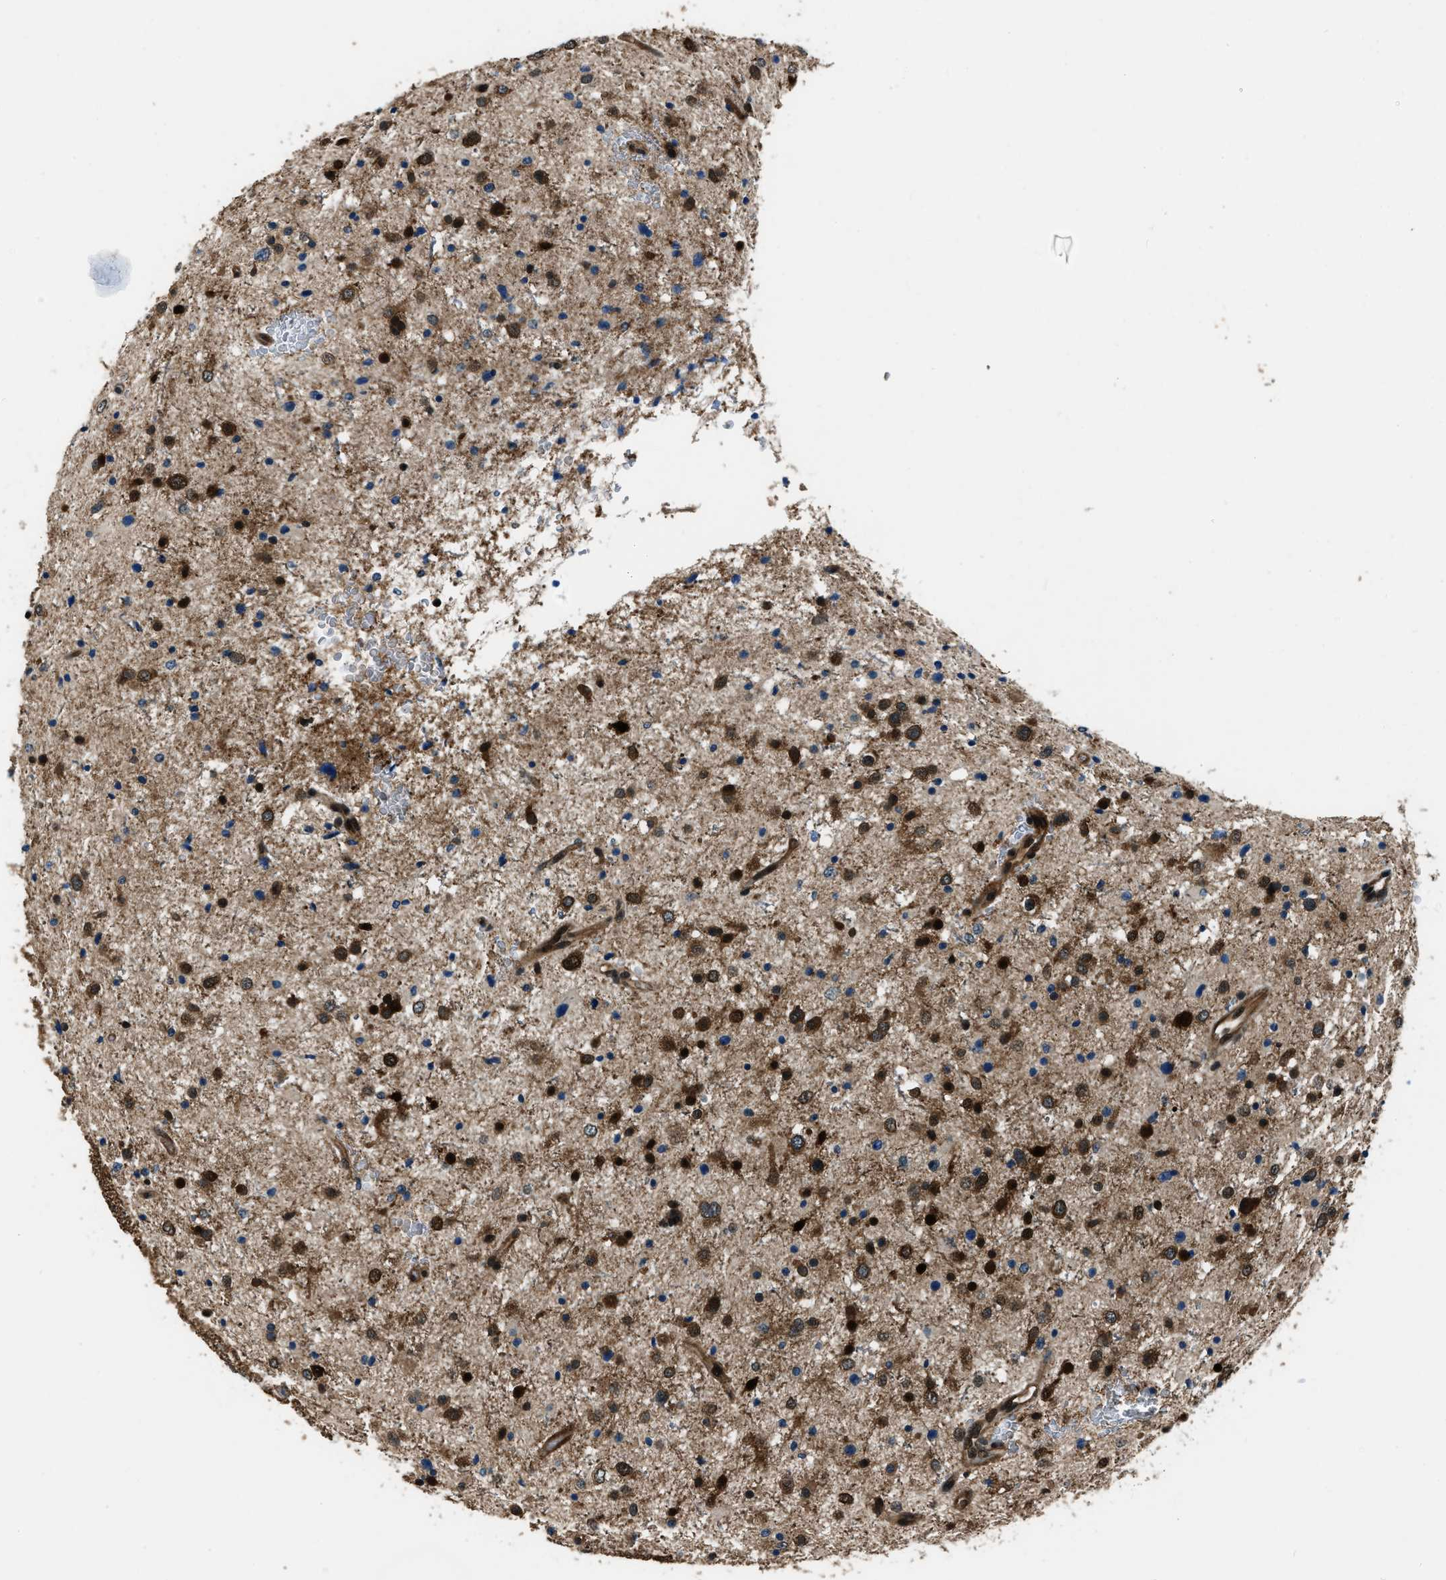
{"staining": {"intensity": "strong", "quantity": ">75%", "location": "cytoplasmic/membranous,nuclear"}, "tissue": "glioma", "cell_type": "Tumor cells", "image_type": "cancer", "snomed": [{"axis": "morphology", "description": "Glioma, malignant, Low grade"}, {"axis": "topography", "description": "Brain"}], "caption": "A photomicrograph showing strong cytoplasmic/membranous and nuclear staining in approximately >75% of tumor cells in malignant glioma (low-grade), as visualized by brown immunohistochemical staining.", "gene": "NUDCD3", "patient": {"sex": "female", "age": 37}}